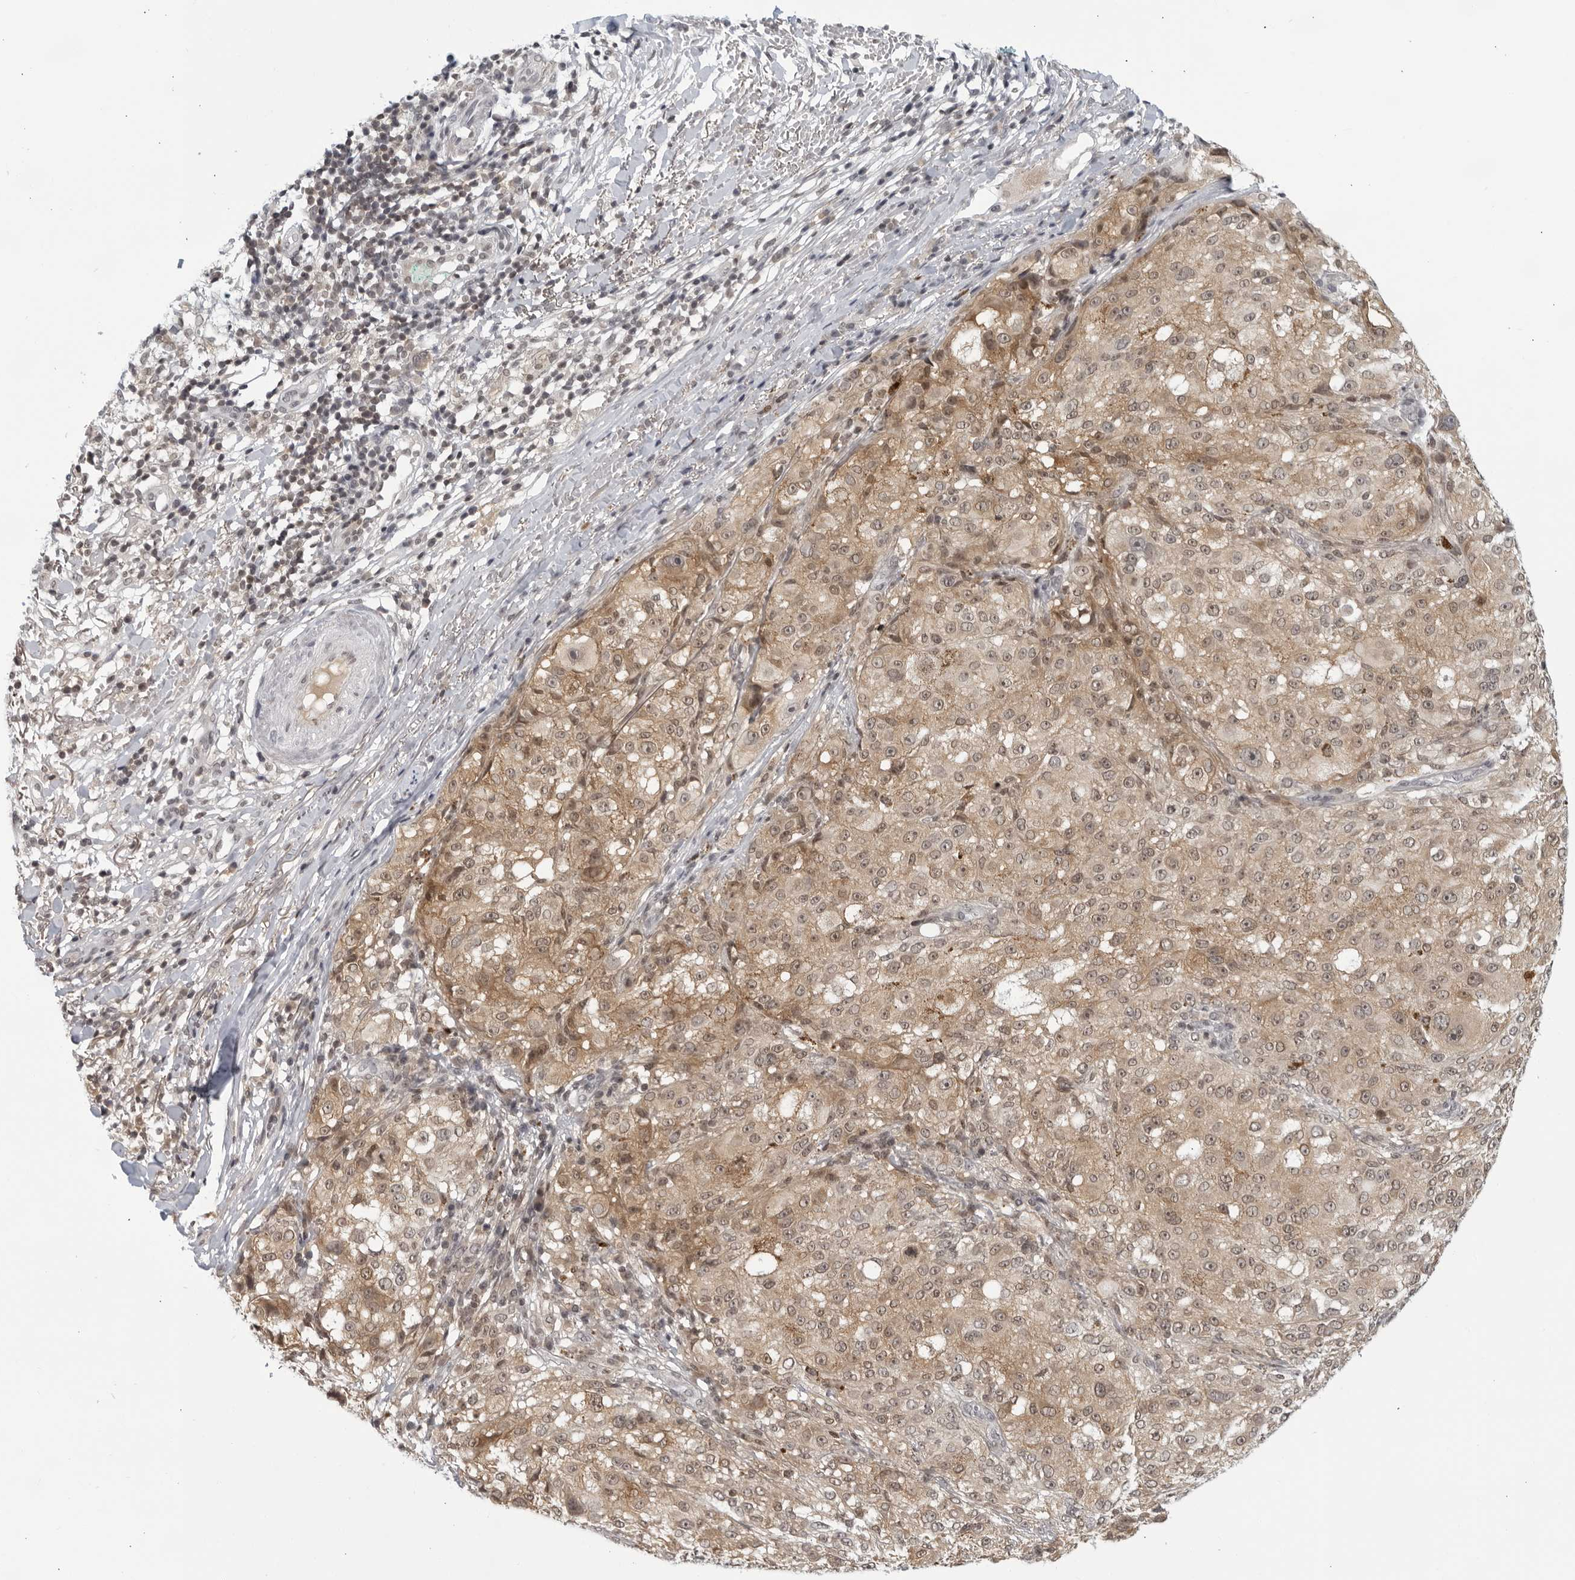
{"staining": {"intensity": "moderate", "quantity": ">75%", "location": "cytoplasmic/membranous,nuclear"}, "tissue": "melanoma", "cell_type": "Tumor cells", "image_type": "cancer", "snomed": [{"axis": "morphology", "description": "Necrosis, NOS"}, {"axis": "morphology", "description": "Malignant melanoma, NOS"}, {"axis": "topography", "description": "Skin"}], "caption": "This micrograph displays IHC staining of melanoma, with medium moderate cytoplasmic/membranous and nuclear positivity in about >75% of tumor cells.", "gene": "CC2D1B", "patient": {"sex": "female", "age": 87}}